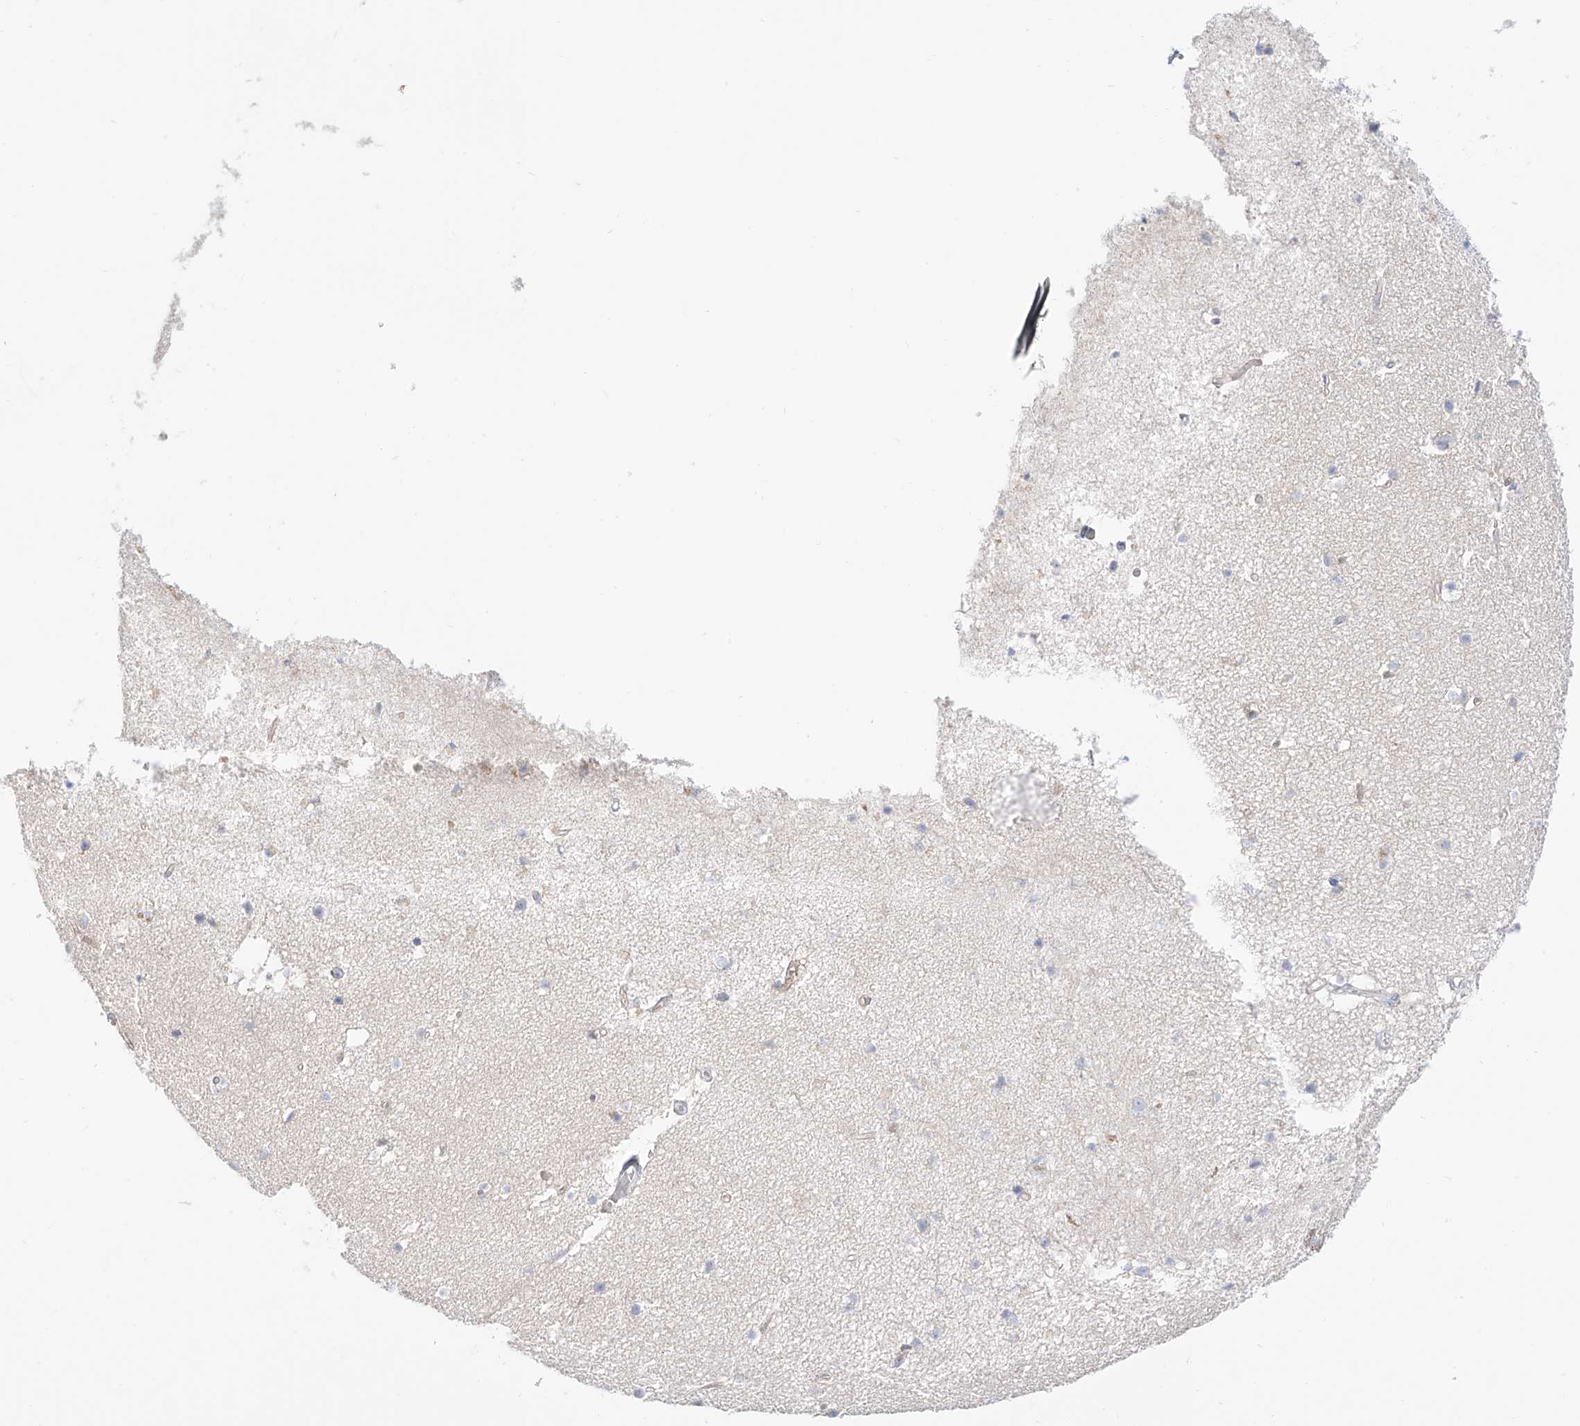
{"staining": {"intensity": "moderate", "quantity": "<25%", "location": "cytoplasmic/membranous"}, "tissue": "cerebral cortex", "cell_type": "Endothelial cells", "image_type": "normal", "snomed": [{"axis": "morphology", "description": "Normal tissue, NOS"}, {"axis": "topography", "description": "Cerebral cortex"}], "caption": "Normal cerebral cortex demonstrates moderate cytoplasmic/membranous positivity in about <25% of endothelial cells, visualized by immunohistochemistry.", "gene": "LCA5", "patient": {"sex": "male", "age": 54}}